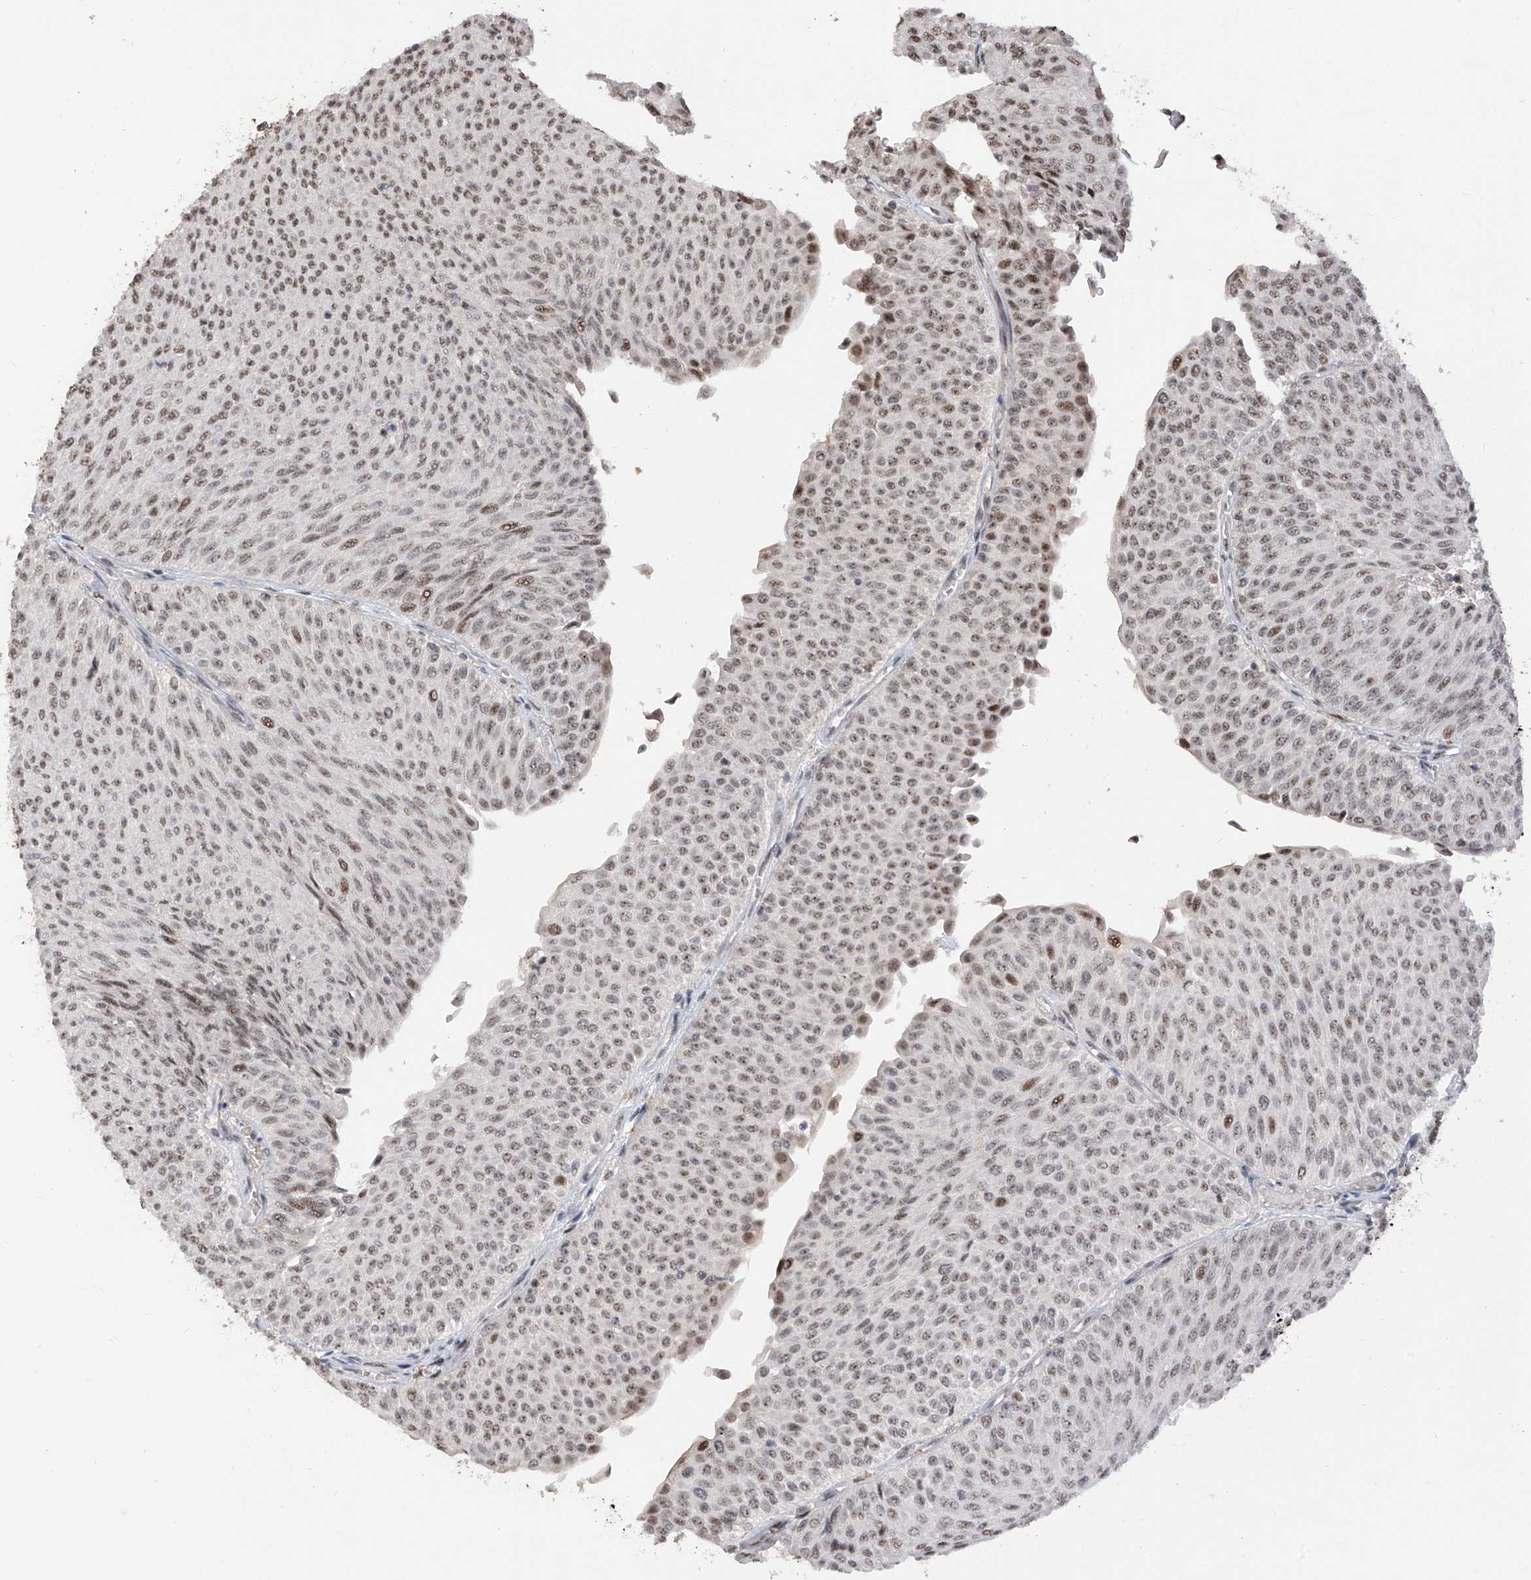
{"staining": {"intensity": "moderate", "quantity": "25%-75%", "location": "nuclear"}, "tissue": "urothelial cancer", "cell_type": "Tumor cells", "image_type": "cancer", "snomed": [{"axis": "morphology", "description": "Urothelial carcinoma, Low grade"}, {"axis": "topography", "description": "Urinary bladder"}], "caption": "Low-grade urothelial carcinoma tissue shows moderate nuclear positivity in about 25%-75% of tumor cells (brown staining indicates protein expression, while blue staining denotes nuclei).", "gene": "C1orf131", "patient": {"sex": "male", "age": 78}}